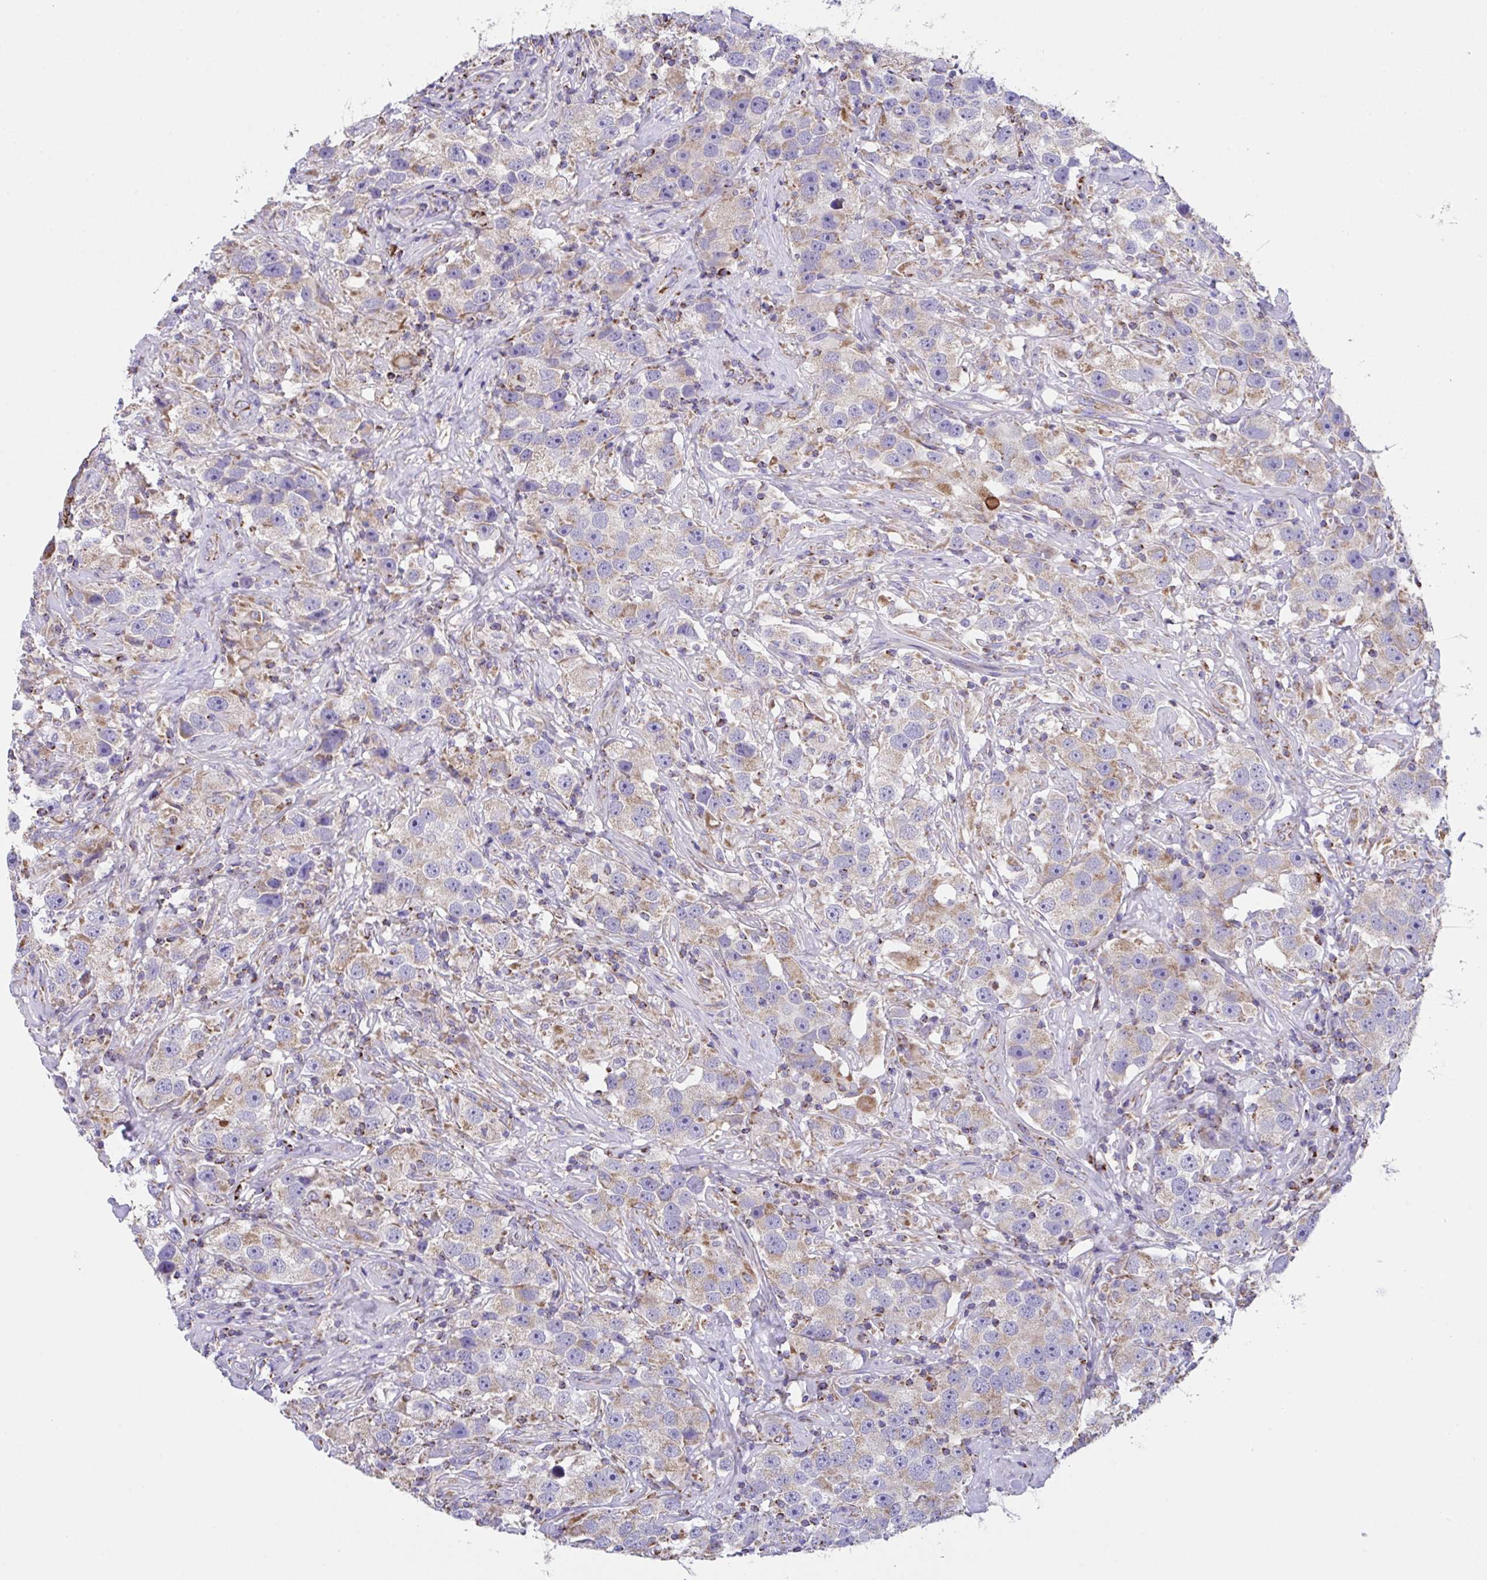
{"staining": {"intensity": "weak", "quantity": "25%-75%", "location": "cytoplasmic/membranous"}, "tissue": "testis cancer", "cell_type": "Tumor cells", "image_type": "cancer", "snomed": [{"axis": "morphology", "description": "Seminoma, NOS"}, {"axis": "topography", "description": "Testis"}], "caption": "Human testis seminoma stained for a protein (brown) displays weak cytoplasmic/membranous positive staining in approximately 25%-75% of tumor cells.", "gene": "PCMTD2", "patient": {"sex": "male", "age": 49}}